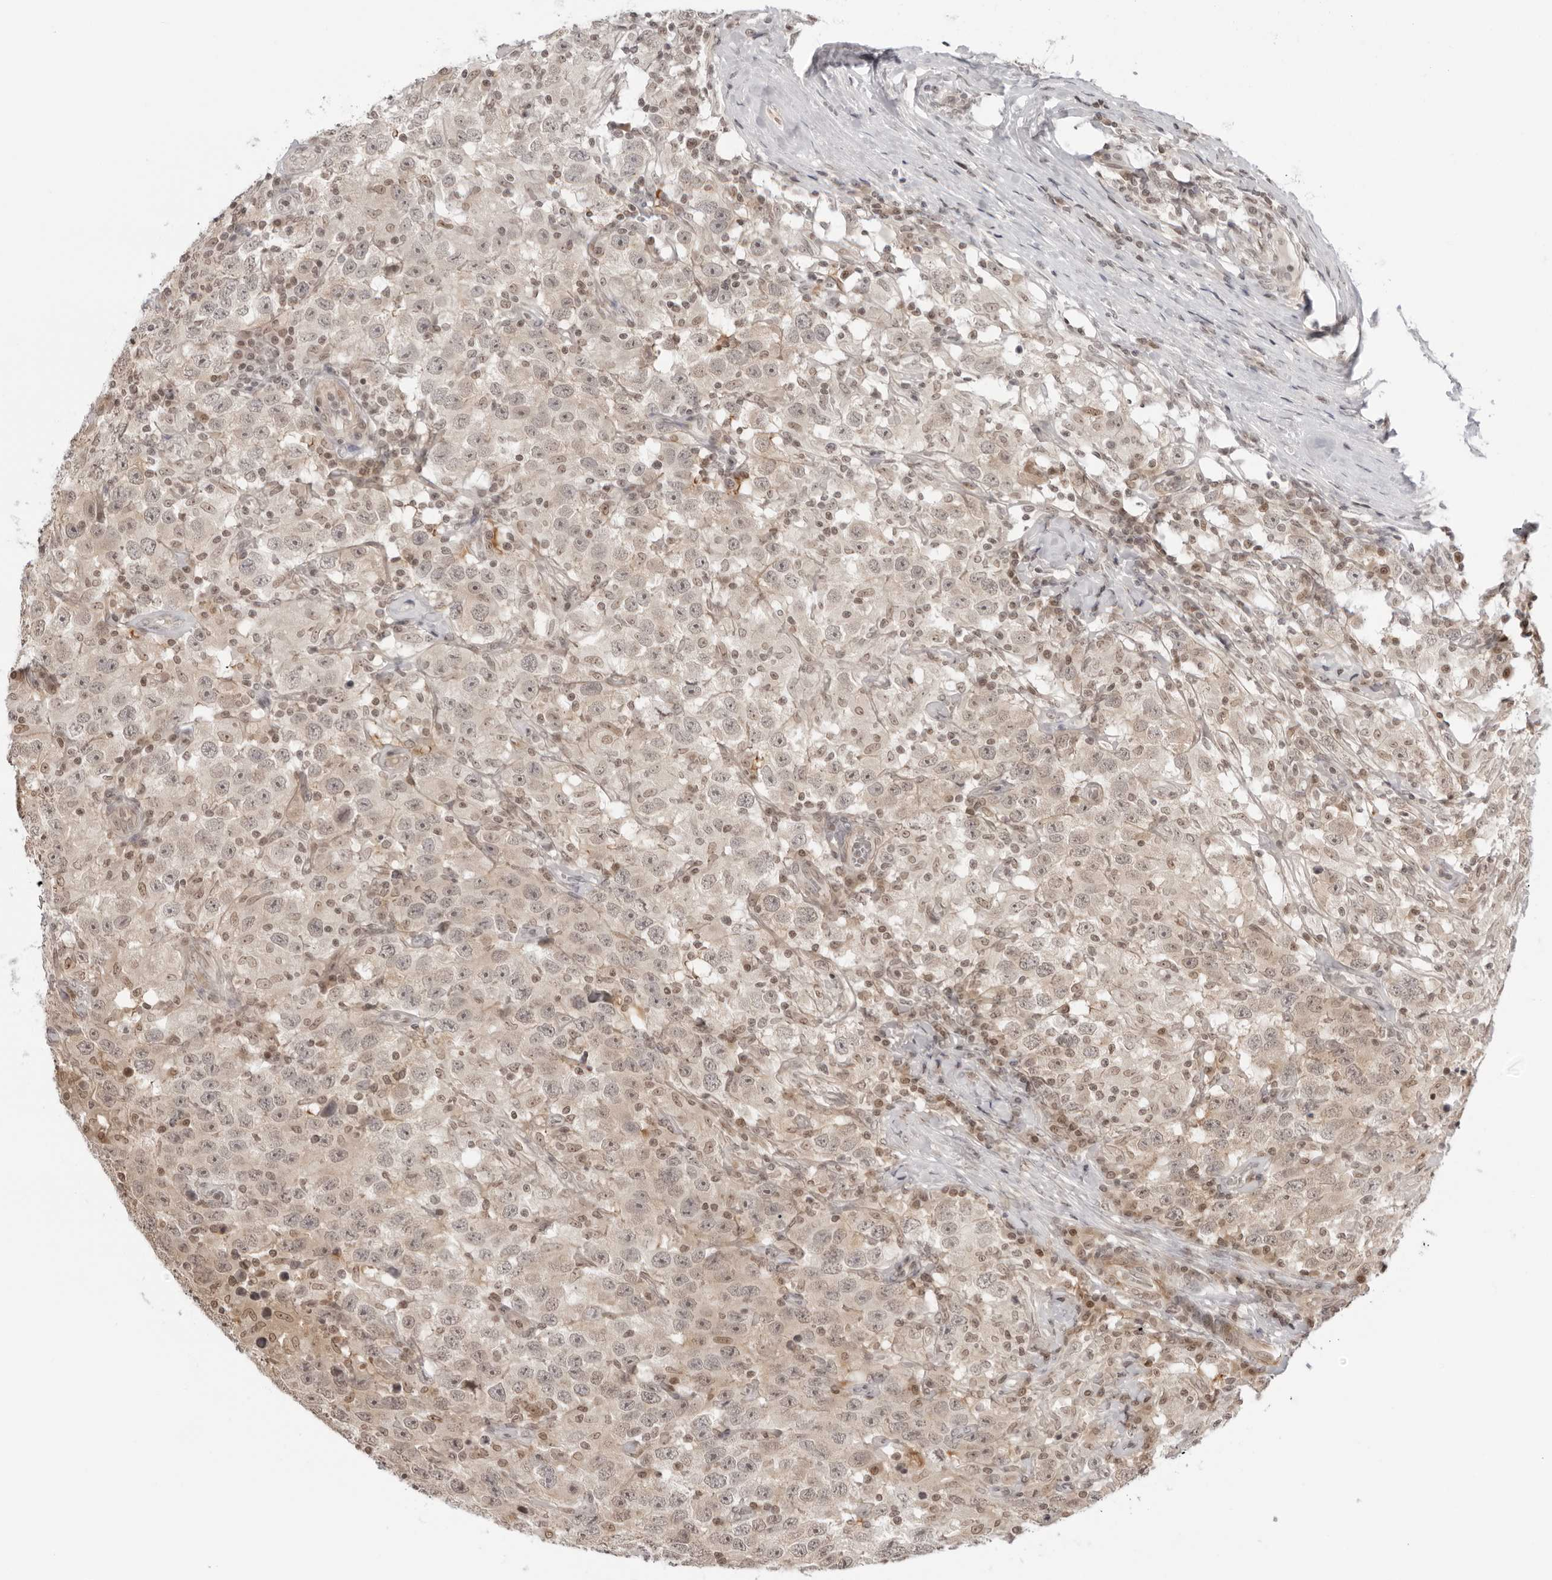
{"staining": {"intensity": "weak", "quantity": "25%-75%", "location": "cytoplasmic/membranous,nuclear"}, "tissue": "testis cancer", "cell_type": "Tumor cells", "image_type": "cancer", "snomed": [{"axis": "morphology", "description": "Seminoma, NOS"}, {"axis": "topography", "description": "Testis"}], "caption": "The image shows immunohistochemical staining of testis seminoma. There is weak cytoplasmic/membranous and nuclear staining is seen in about 25%-75% of tumor cells.", "gene": "RNF146", "patient": {"sex": "male", "age": 41}}